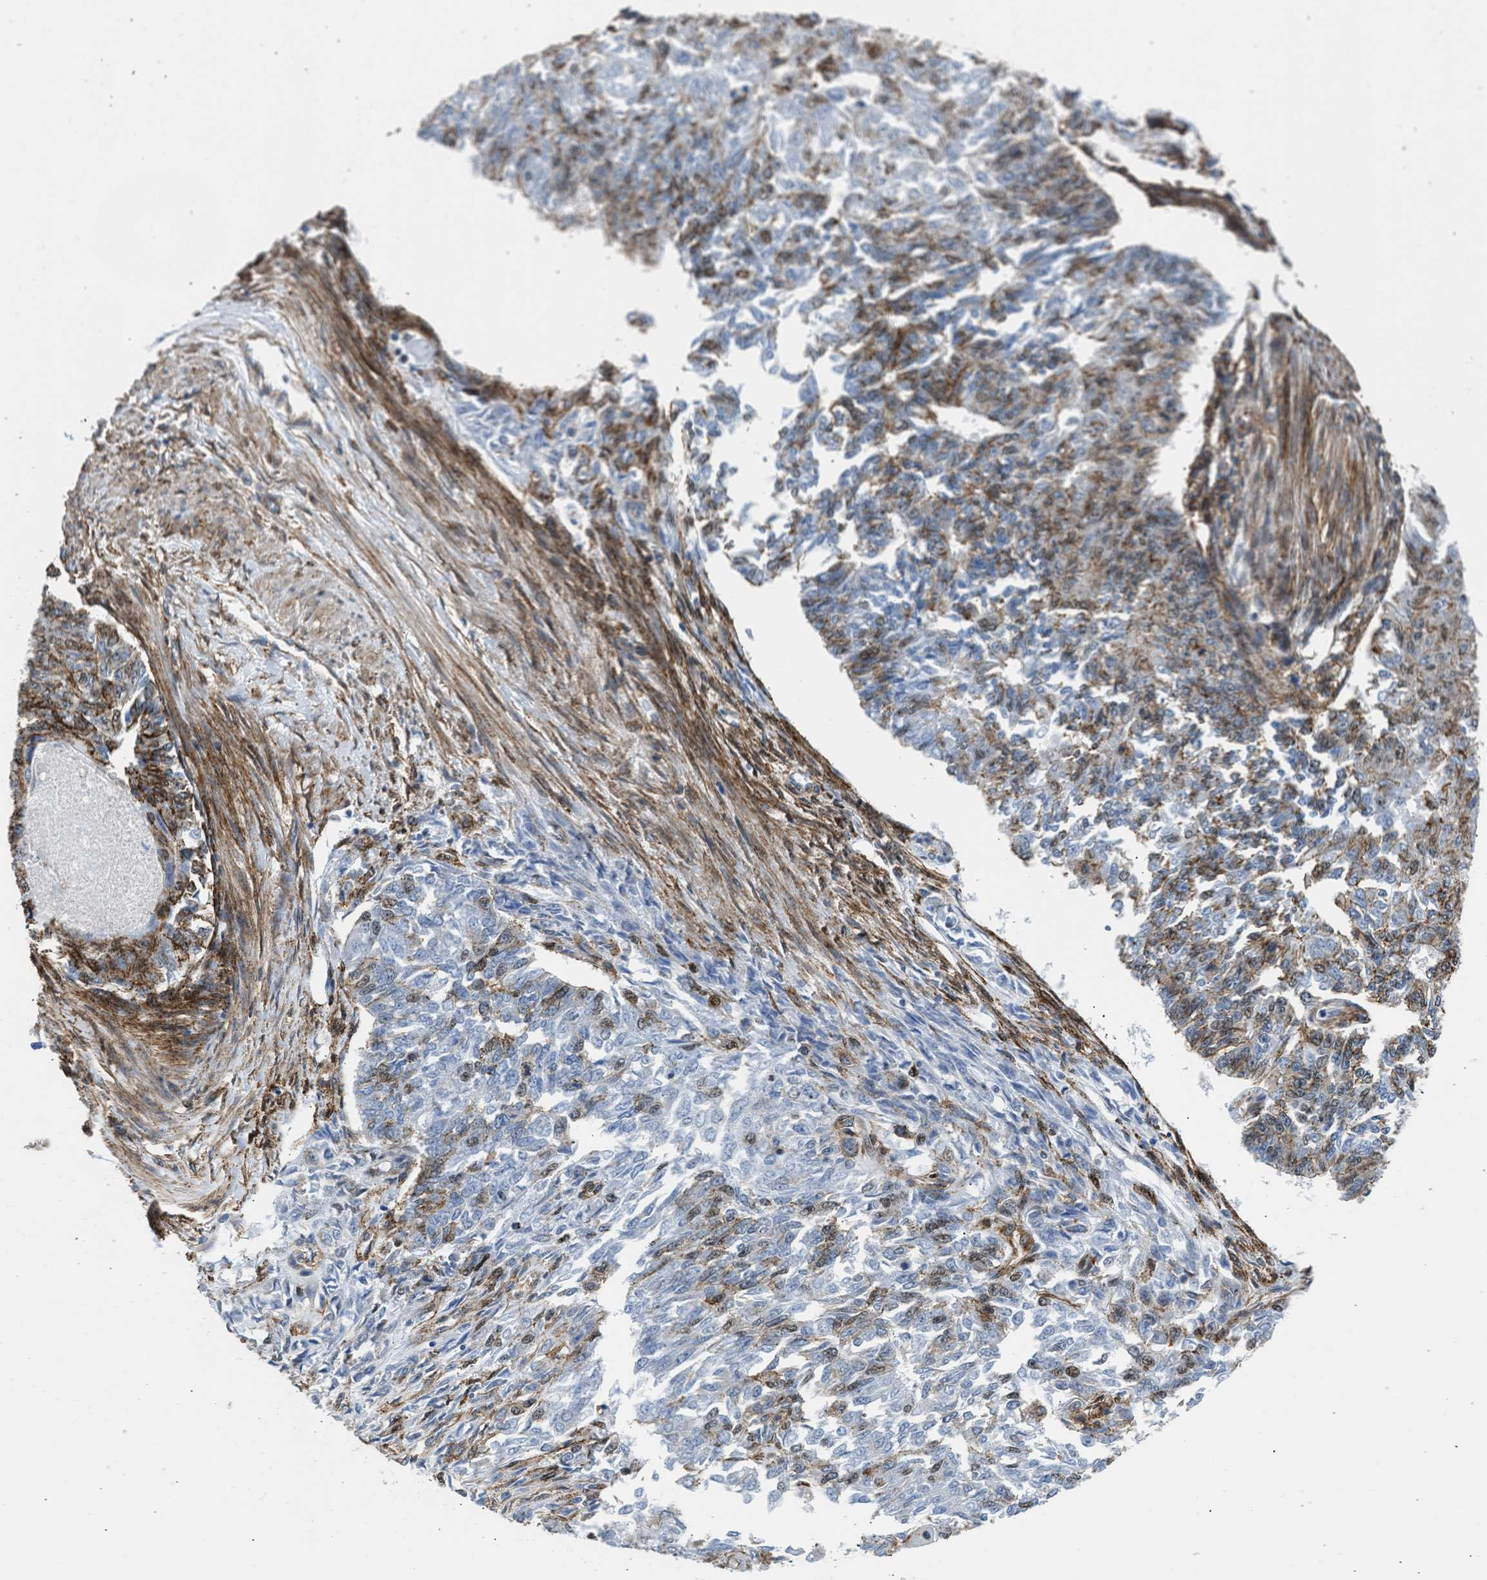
{"staining": {"intensity": "moderate", "quantity": "25%-75%", "location": "cytoplasmic/membranous,nuclear"}, "tissue": "endometrial cancer", "cell_type": "Tumor cells", "image_type": "cancer", "snomed": [{"axis": "morphology", "description": "Adenocarcinoma, NOS"}, {"axis": "topography", "description": "Endometrium"}], "caption": "Immunohistochemical staining of human endometrial adenocarcinoma exhibits medium levels of moderate cytoplasmic/membranous and nuclear staining in about 25%-75% of tumor cells. (DAB = brown stain, brightfield microscopy at high magnification).", "gene": "SEPTIN2", "patient": {"sex": "female", "age": 32}}